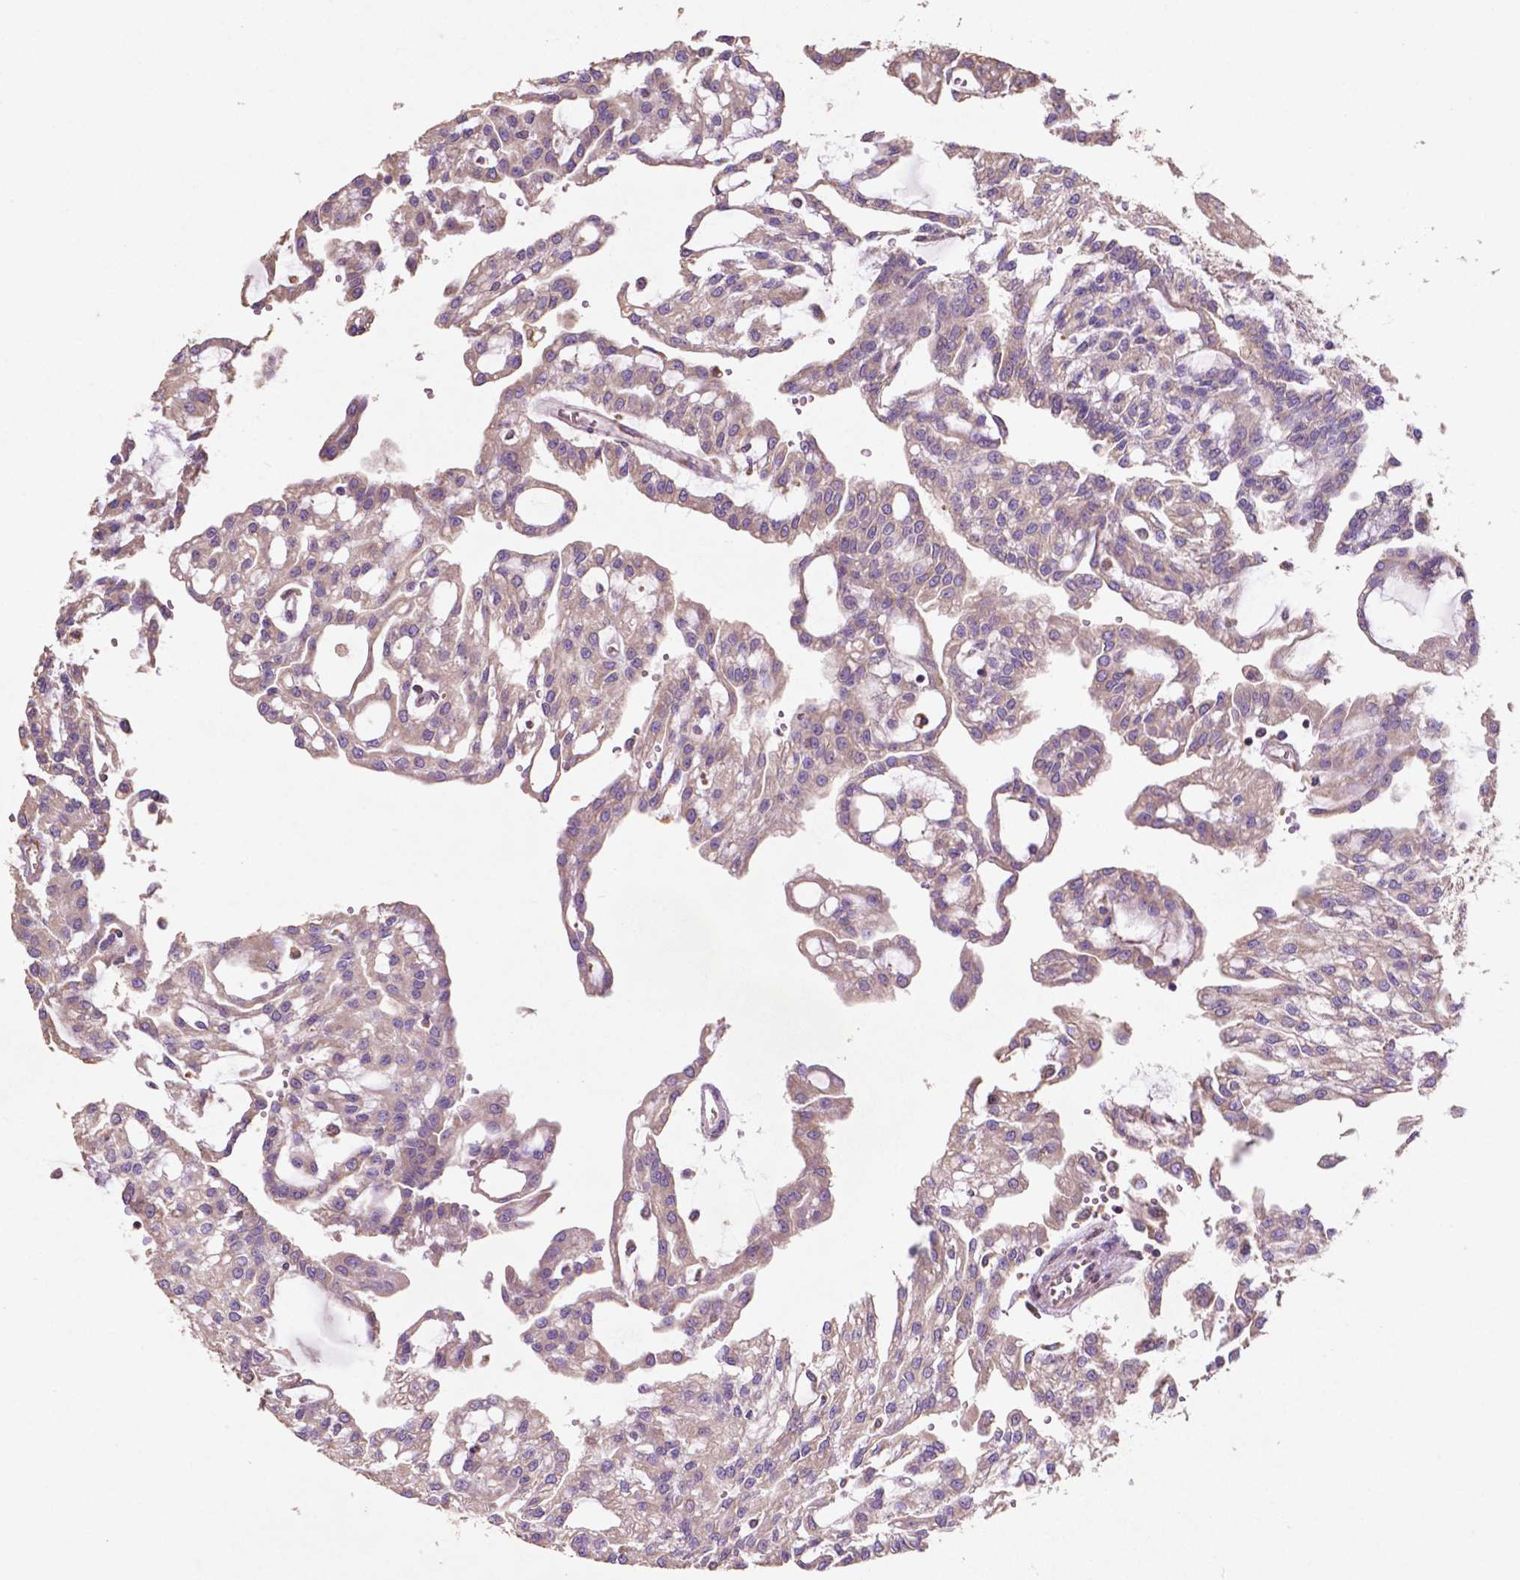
{"staining": {"intensity": "negative", "quantity": "none", "location": "none"}, "tissue": "renal cancer", "cell_type": "Tumor cells", "image_type": "cancer", "snomed": [{"axis": "morphology", "description": "Adenocarcinoma, NOS"}, {"axis": "topography", "description": "Kidney"}], "caption": "This is an immunohistochemistry photomicrograph of adenocarcinoma (renal). There is no positivity in tumor cells.", "gene": "MBTPS1", "patient": {"sex": "male", "age": 63}}